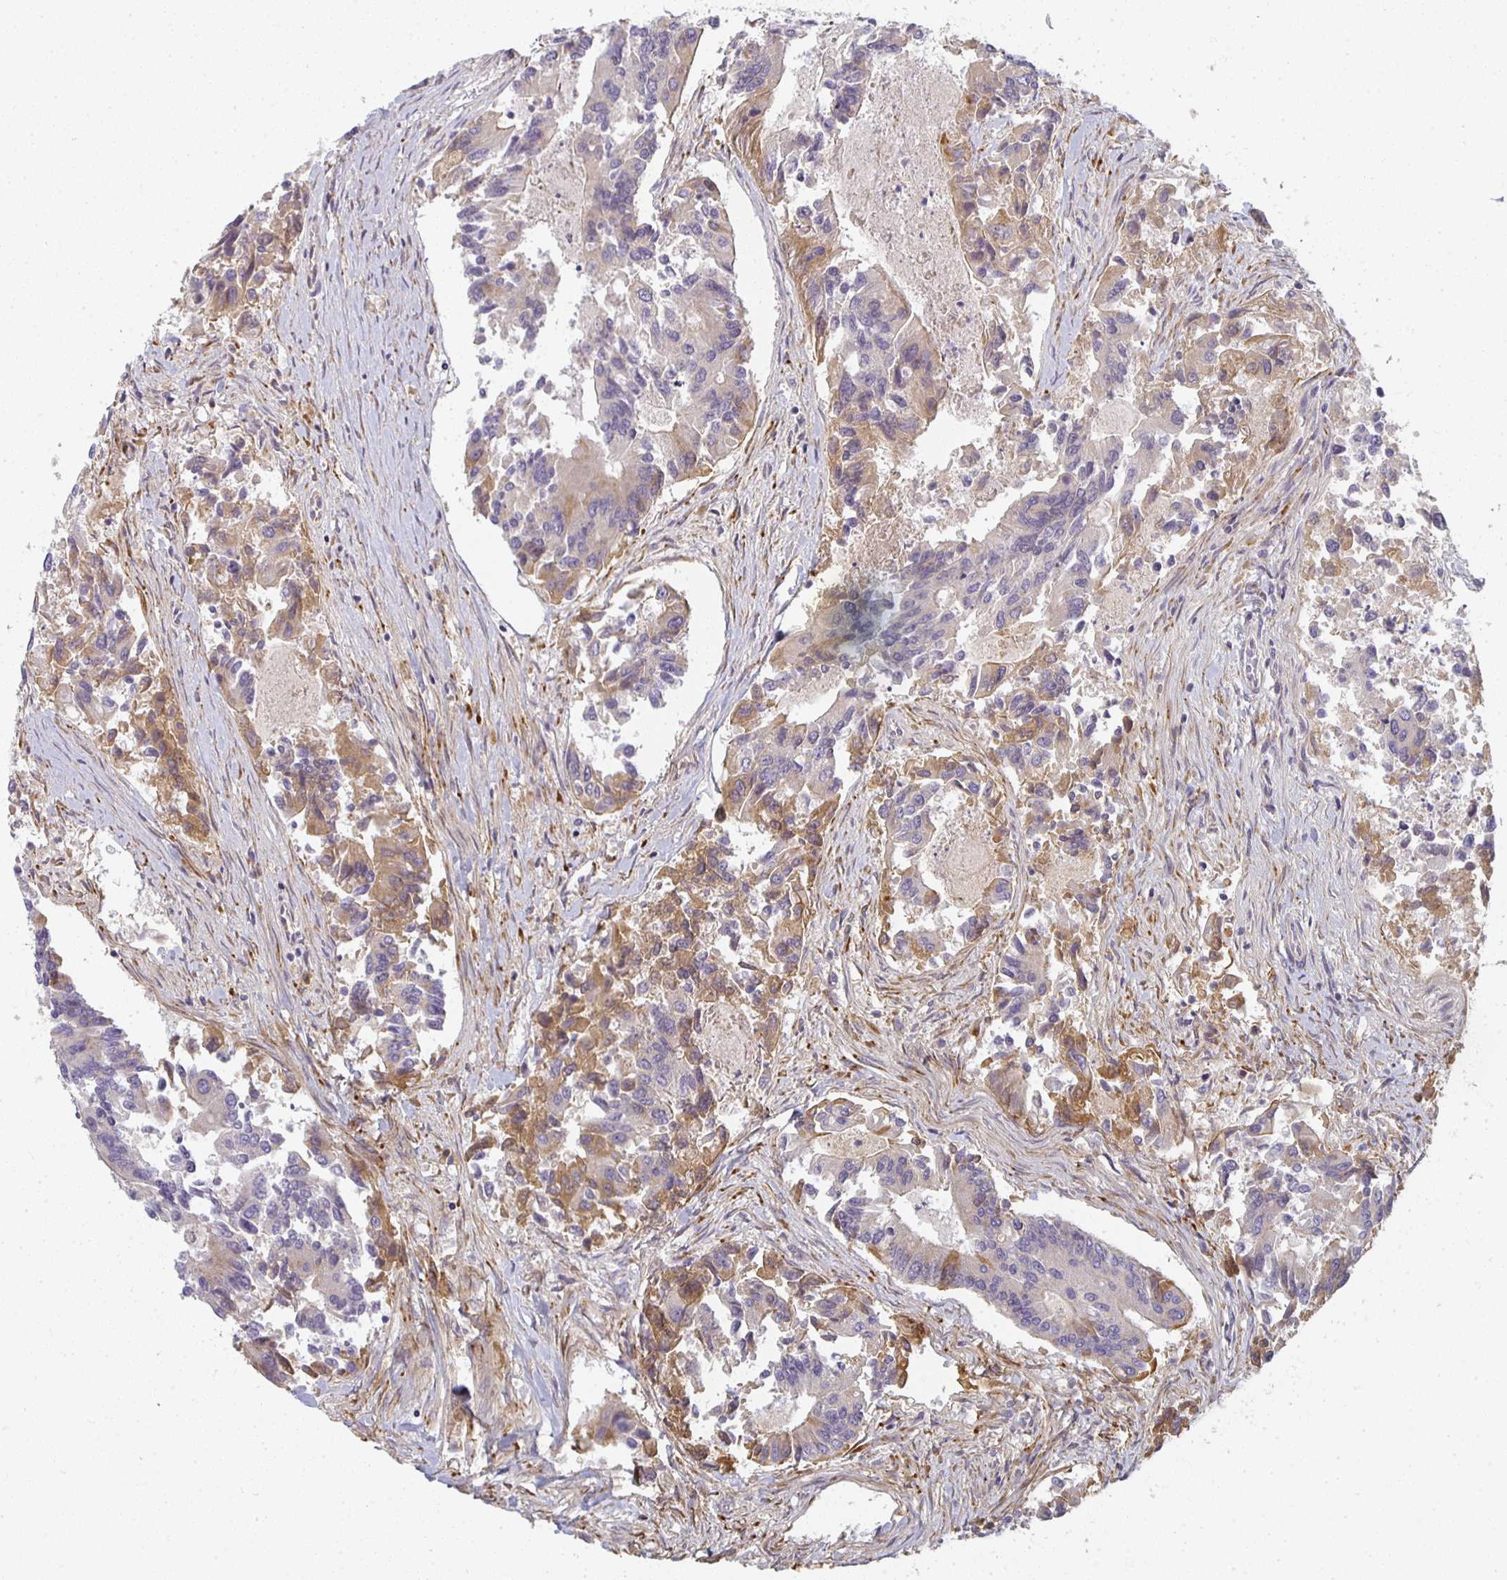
{"staining": {"intensity": "moderate", "quantity": "<25%", "location": "cytoplasmic/membranous"}, "tissue": "colorectal cancer", "cell_type": "Tumor cells", "image_type": "cancer", "snomed": [{"axis": "morphology", "description": "Adenocarcinoma, NOS"}, {"axis": "topography", "description": "Colon"}], "caption": "A brown stain shows moderate cytoplasmic/membranous expression of a protein in human colorectal cancer (adenocarcinoma) tumor cells.", "gene": "CTHRC1", "patient": {"sex": "female", "age": 67}}